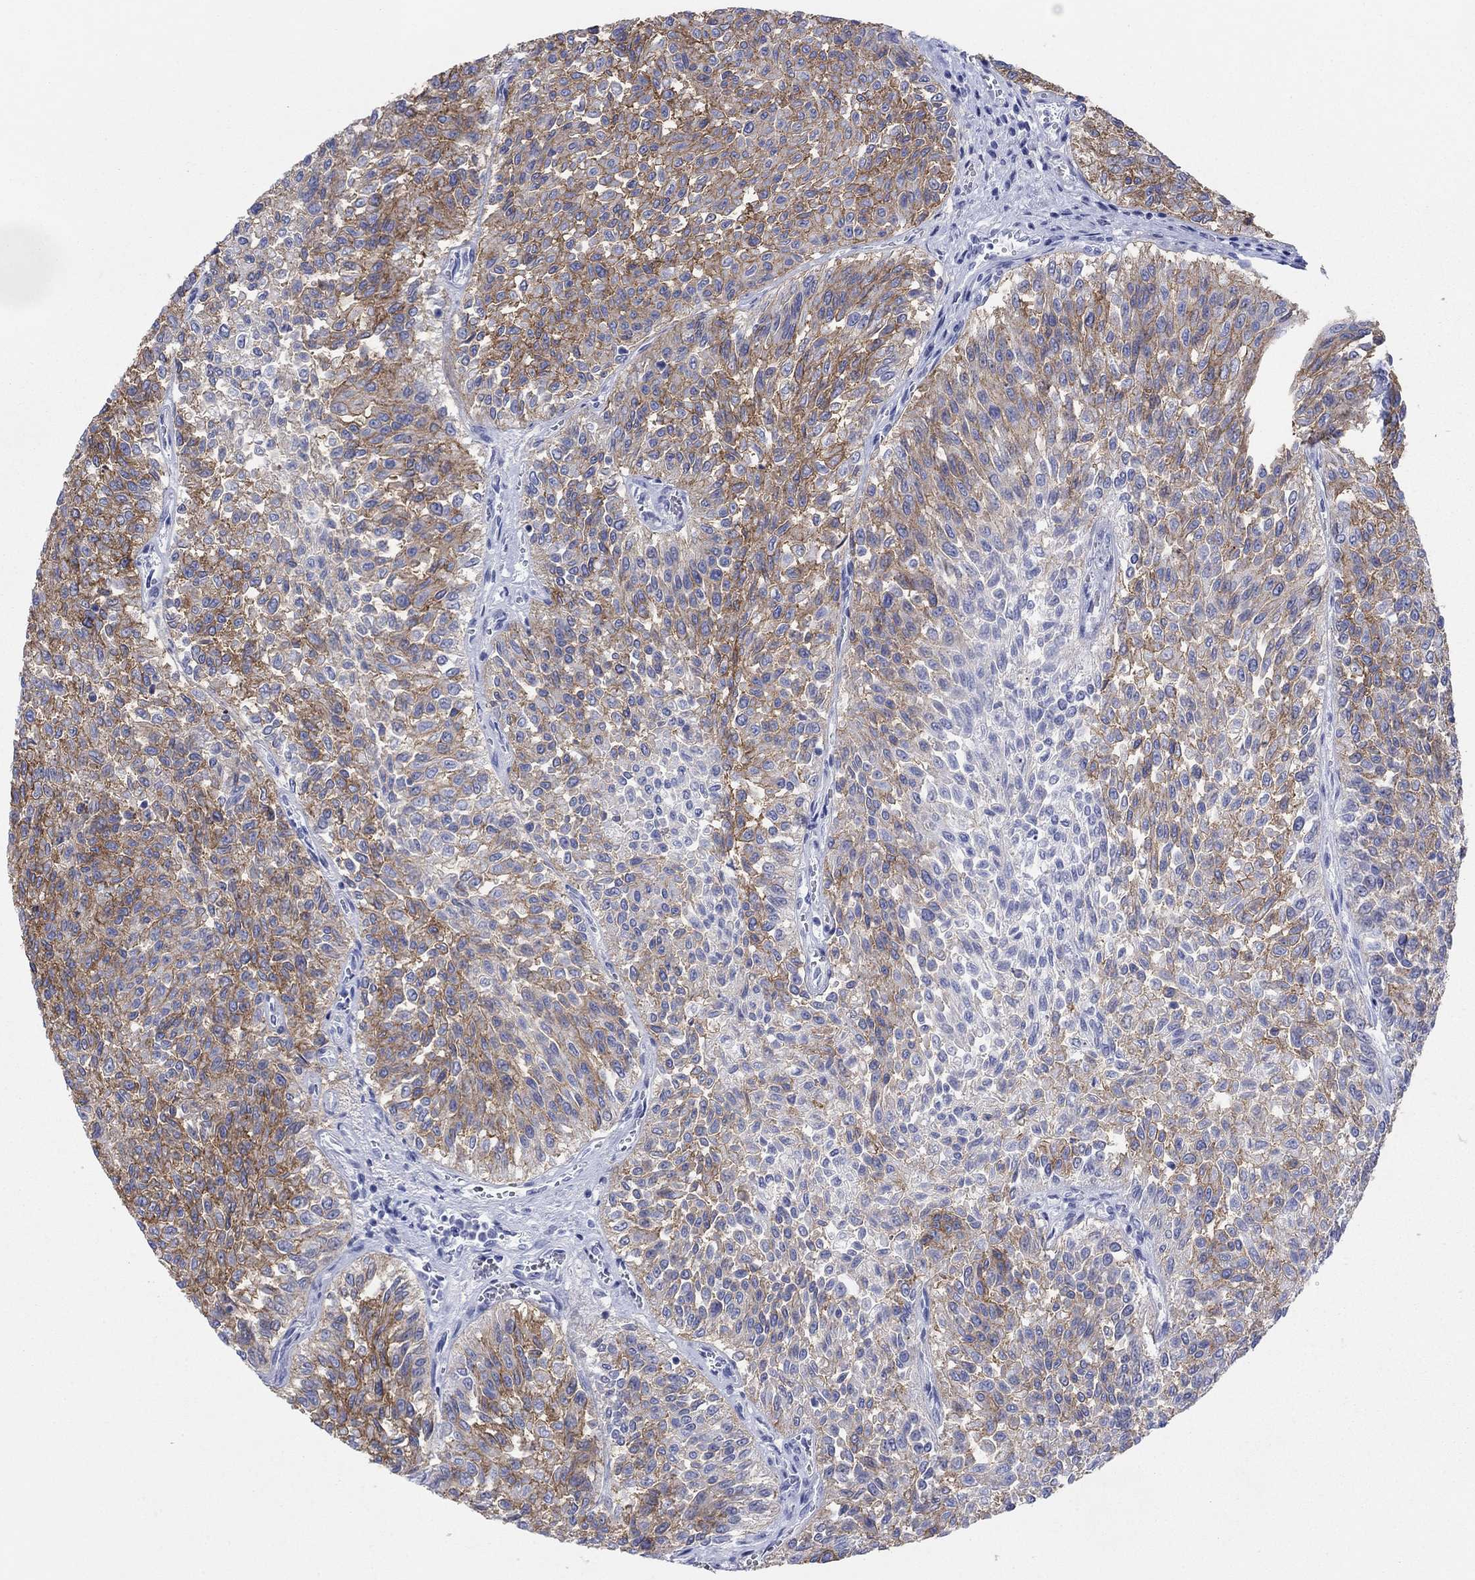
{"staining": {"intensity": "moderate", "quantity": "25%-75%", "location": "cytoplasmic/membranous"}, "tissue": "urothelial cancer", "cell_type": "Tumor cells", "image_type": "cancer", "snomed": [{"axis": "morphology", "description": "Urothelial carcinoma, Low grade"}, {"axis": "topography", "description": "Urinary bladder"}], "caption": "The photomicrograph reveals a brown stain indicating the presence of a protein in the cytoplasmic/membranous of tumor cells in low-grade urothelial carcinoma.", "gene": "ATP1B1", "patient": {"sex": "male", "age": 78}}